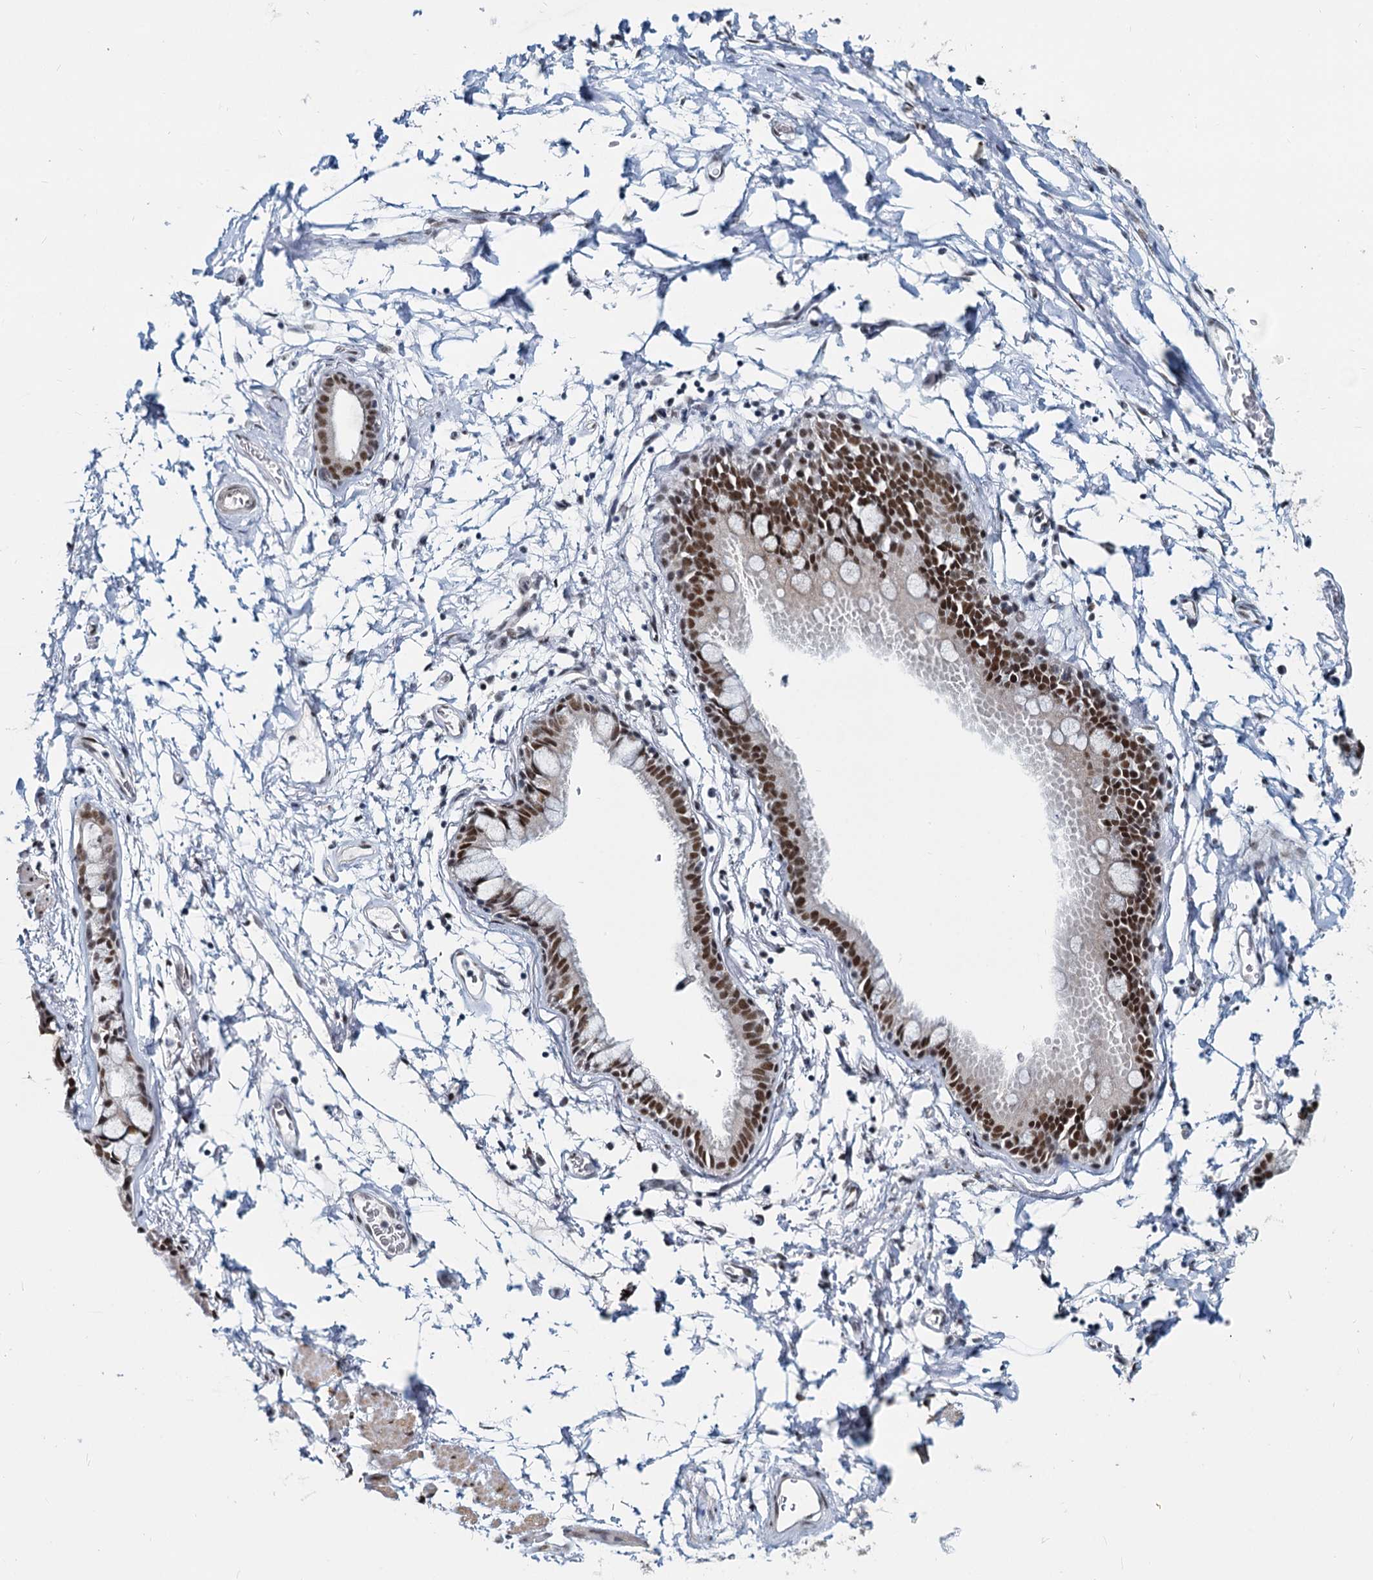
{"staining": {"intensity": "moderate", "quantity": ">75%", "location": "nuclear"}, "tissue": "adipose tissue", "cell_type": "Adipocytes", "image_type": "normal", "snomed": [{"axis": "morphology", "description": "Normal tissue, NOS"}, {"axis": "topography", "description": "Lymph node"}, {"axis": "topography", "description": "Bronchus"}], "caption": "Protein expression analysis of benign human adipose tissue reveals moderate nuclear positivity in approximately >75% of adipocytes. The staining was performed using DAB (3,3'-diaminobenzidine) to visualize the protein expression in brown, while the nuclei were stained in blue with hematoxylin (Magnification: 20x).", "gene": "METTL14", "patient": {"sex": "male", "age": 63}}